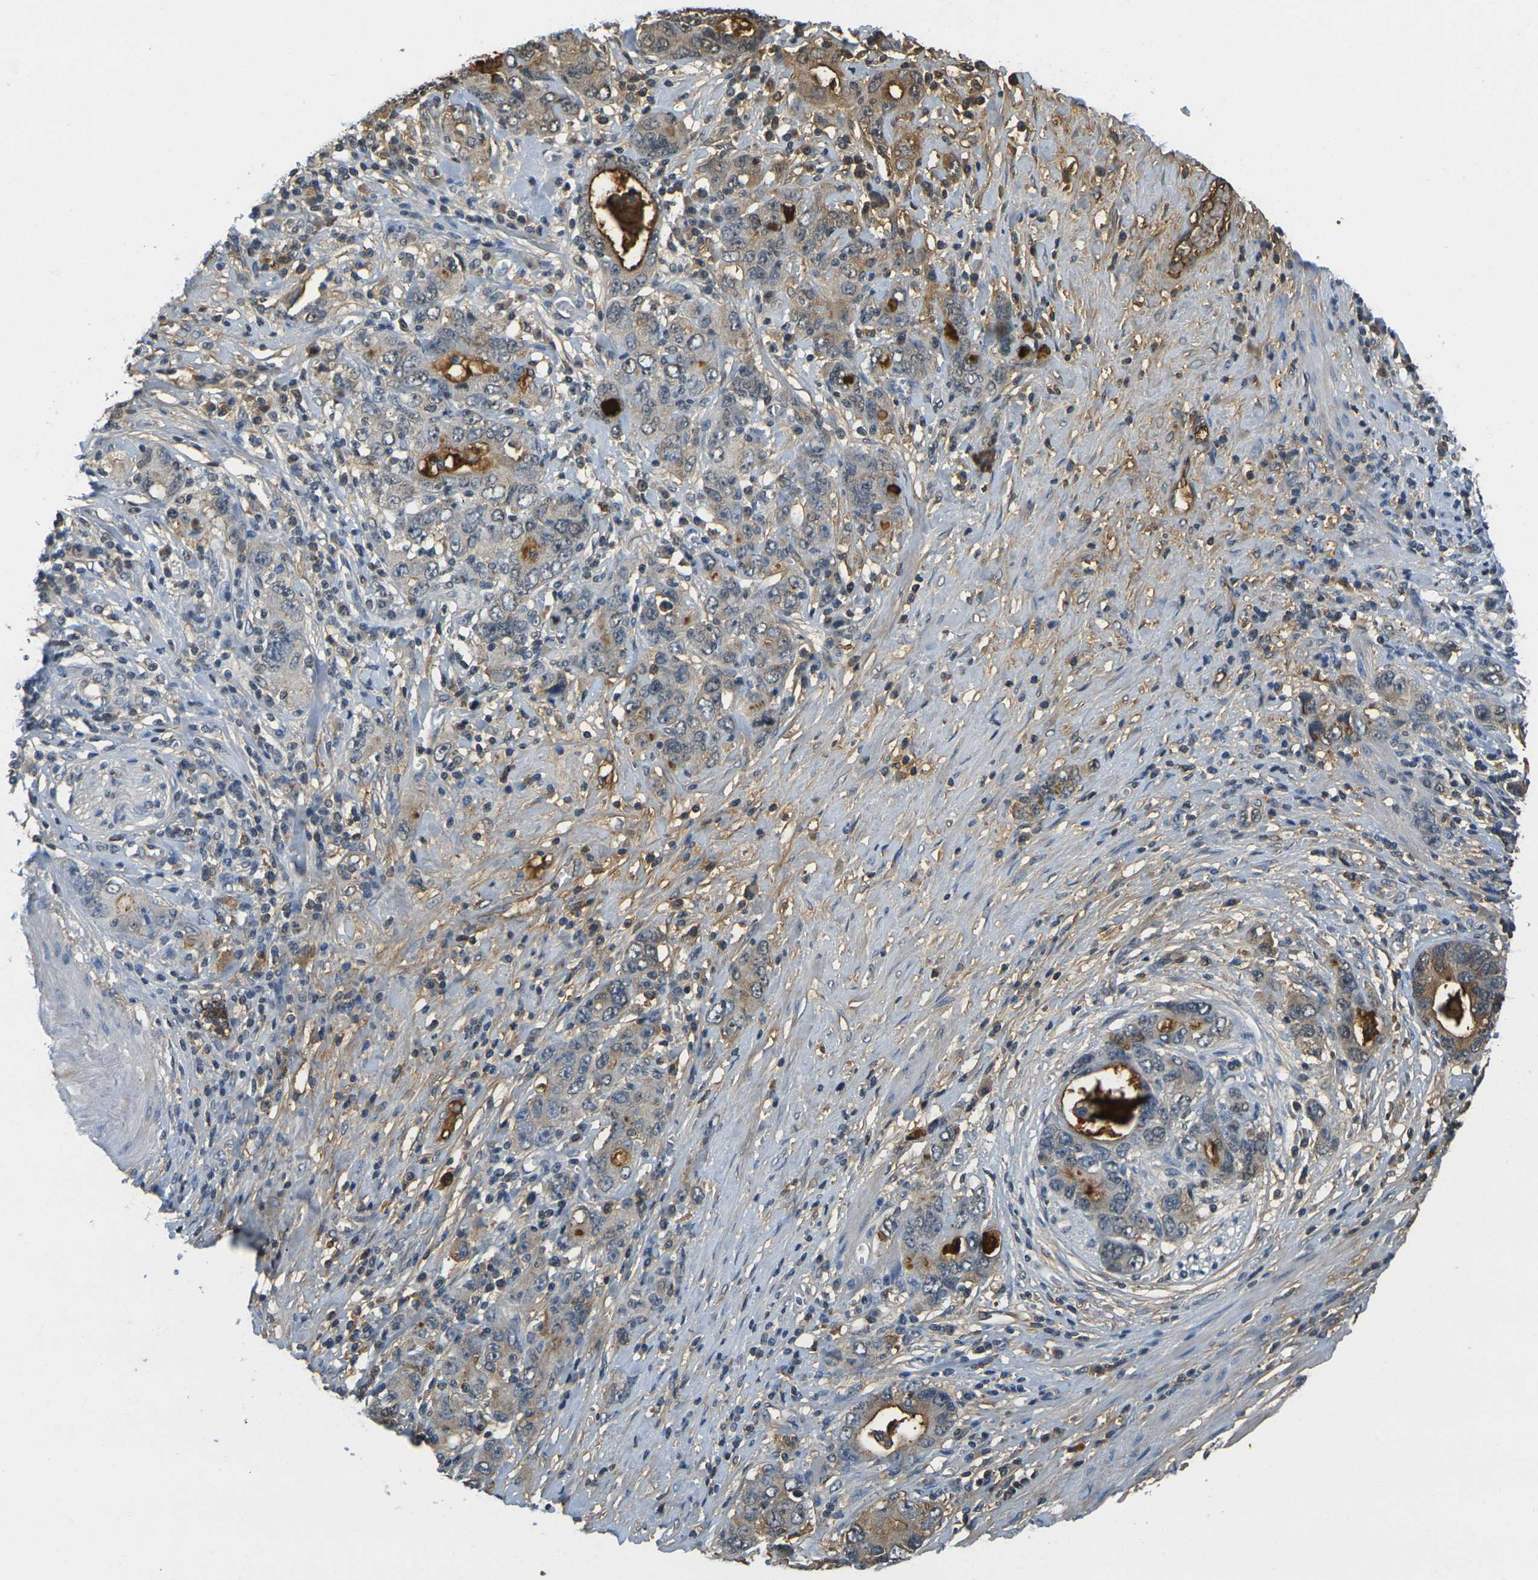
{"staining": {"intensity": "moderate", "quantity": "25%-75%", "location": "cytoplasmic/membranous"}, "tissue": "stomach cancer", "cell_type": "Tumor cells", "image_type": "cancer", "snomed": [{"axis": "morphology", "description": "Adenocarcinoma, NOS"}, {"axis": "topography", "description": "Stomach, lower"}], "caption": "The image shows a brown stain indicating the presence of a protein in the cytoplasmic/membranous of tumor cells in adenocarcinoma (stomach). (DAB = brown stain, brightfield microscopy at high magnification).", "gene": "PLCD1", "patient": {"sex": "female", "age": 93}}